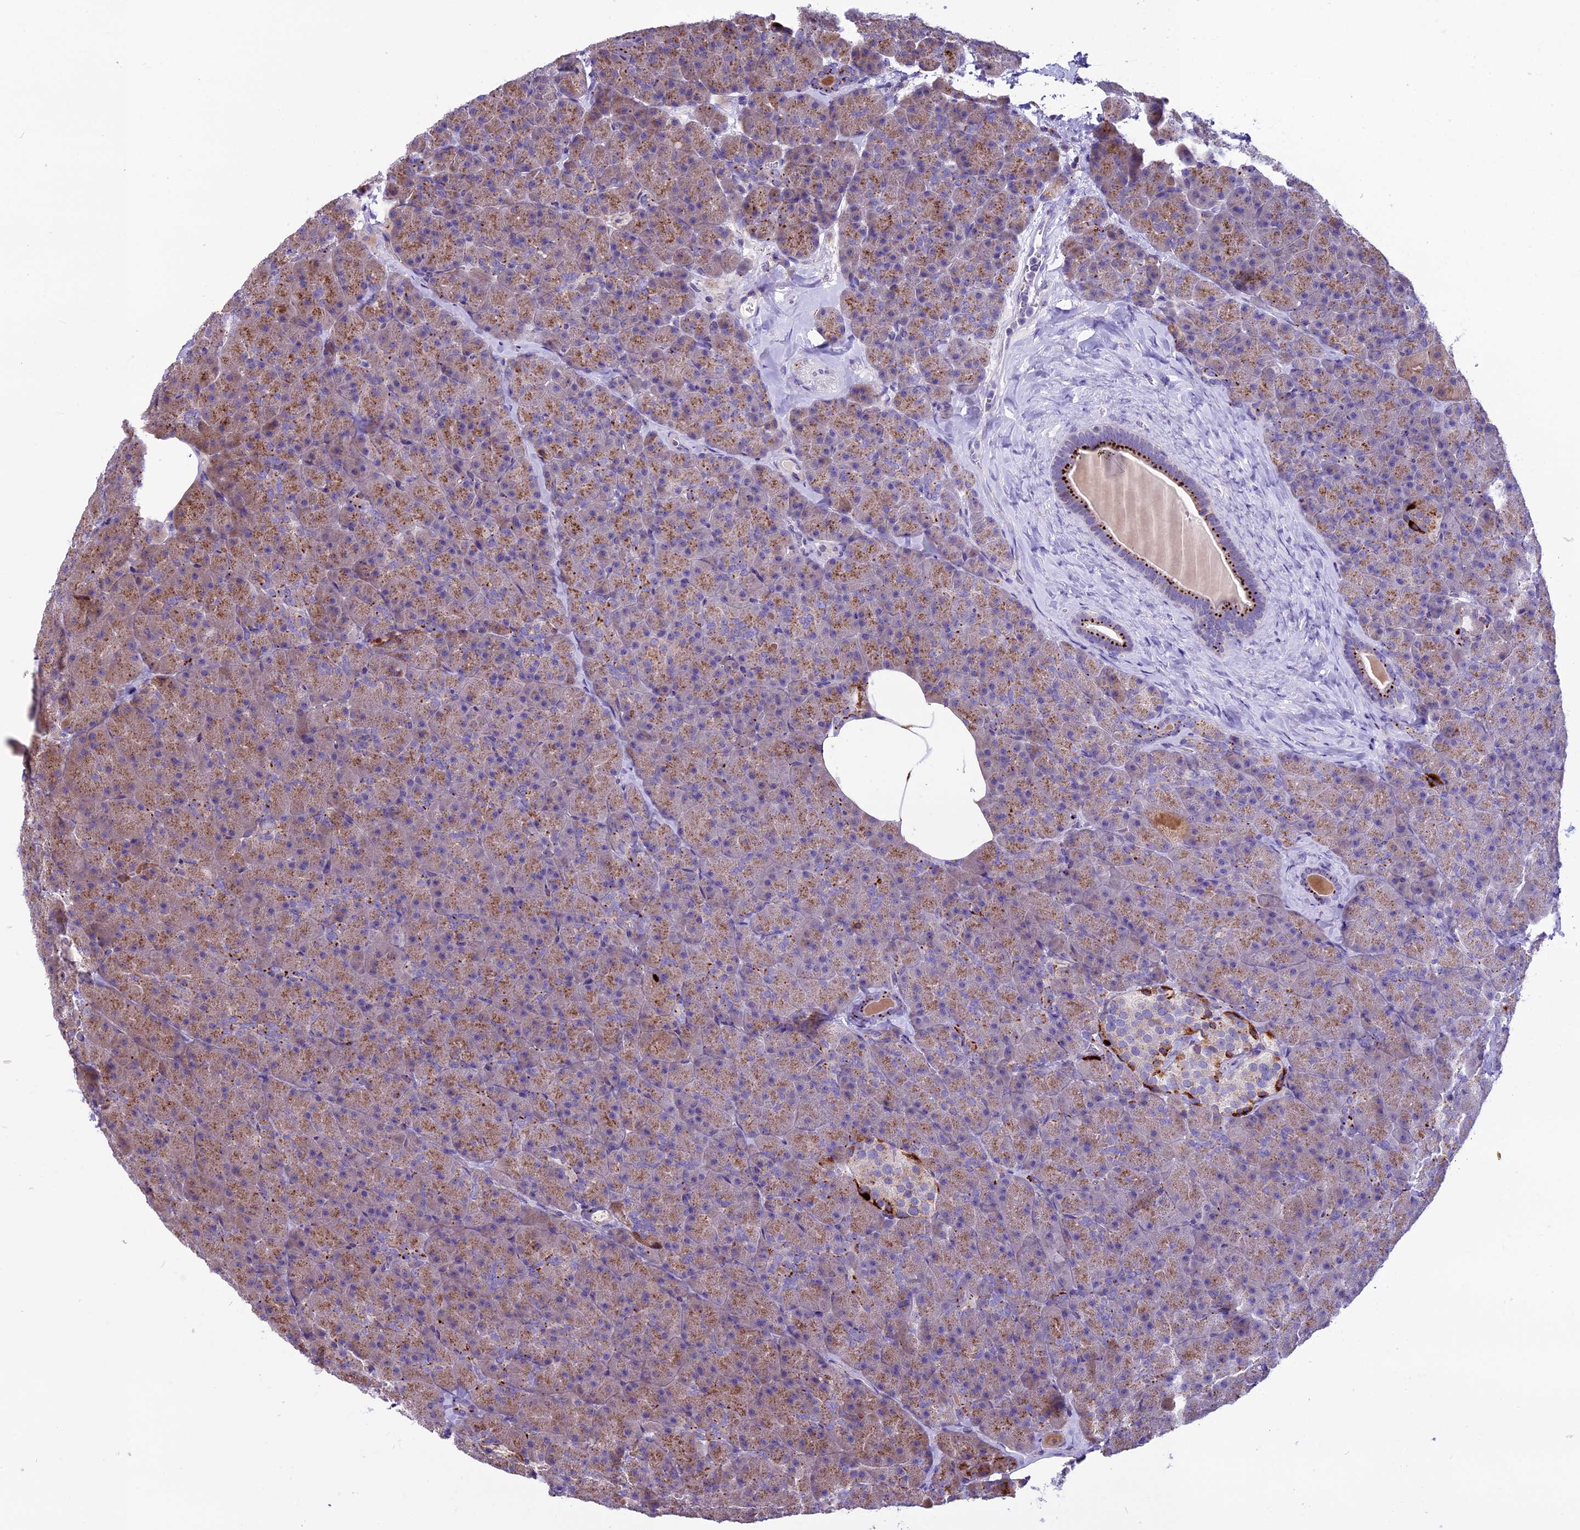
{"staining": {"intensity": "moderate", "quantity": "25%-75%", "location": "cytoplasmic/membranous"}, "tissue": "pancreas", "cell_type": "Exocrine glandular cells", "image_type": "normal", "snomed": [{"axis": "morphology", "description": "Normal tissue, NOS"}, {"axis": "topography", "description": "Pancreas"}], "caption": "A micrograph showing moderate cytoplasmic/membranous staining in about 25%-75% of exocrine glandular cells in unremarkable pancreas, as visualized by brown immunohistochemical staining.", "gene": "THRSP", "patient": {"sex": "male", "age": 36}}